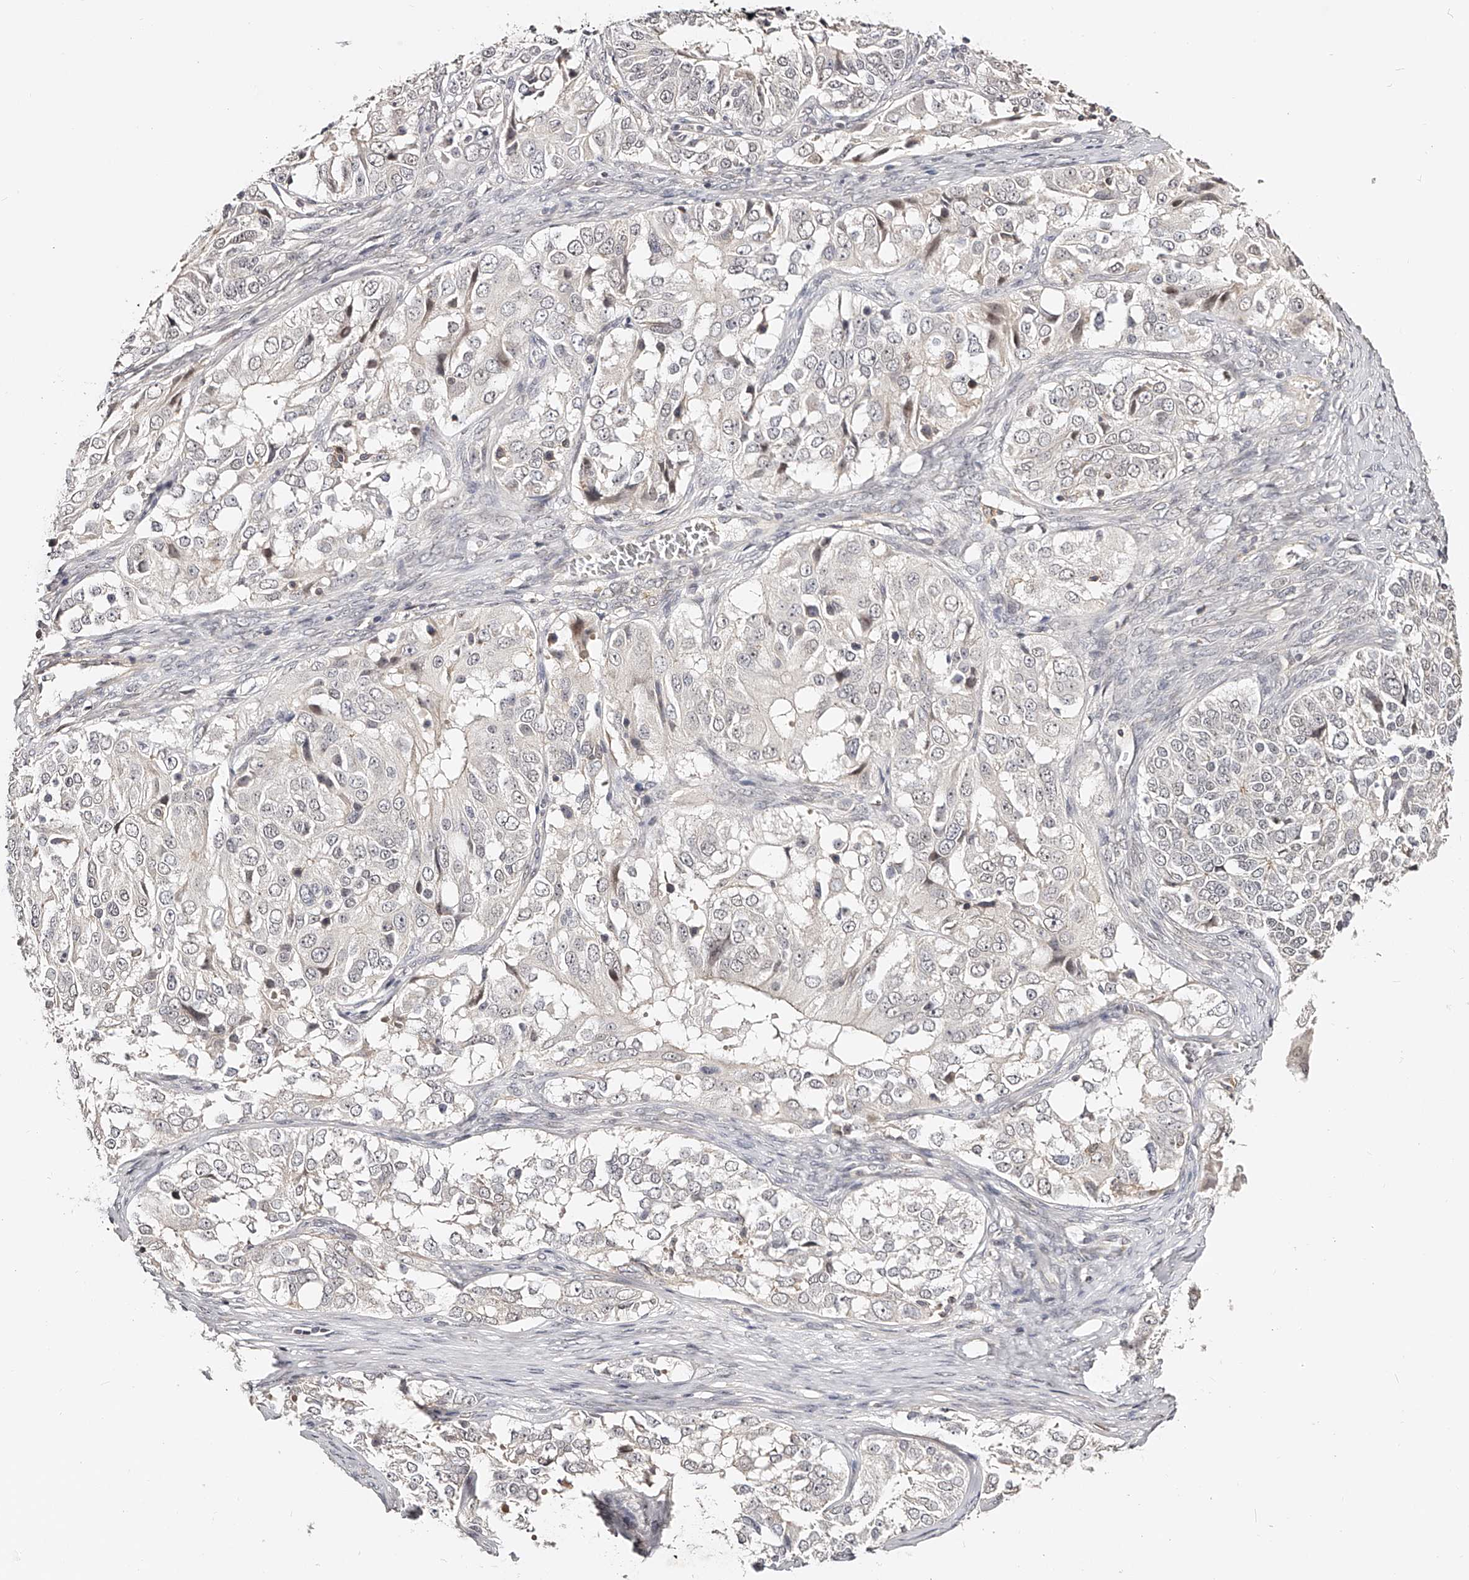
{"staining": {"intensity": "negative", "quantity": "none", "location": "none"}, "tissue": "ovarian cancer", "cell_type": "Tumor cells", "image_type": "cancer", "snomed": [{"axis": "morphology", "description": "Carcinoma, endometroid"}, {"axis": "topography", "description": "Ovary"}], "caption": "Endometroid carcinoma (ovarian) was stained to show a protein in brown. There is no significant staining in tumor cells.", "gene": "ZNF789", "patient": {"sex": "female", "age": 51}}